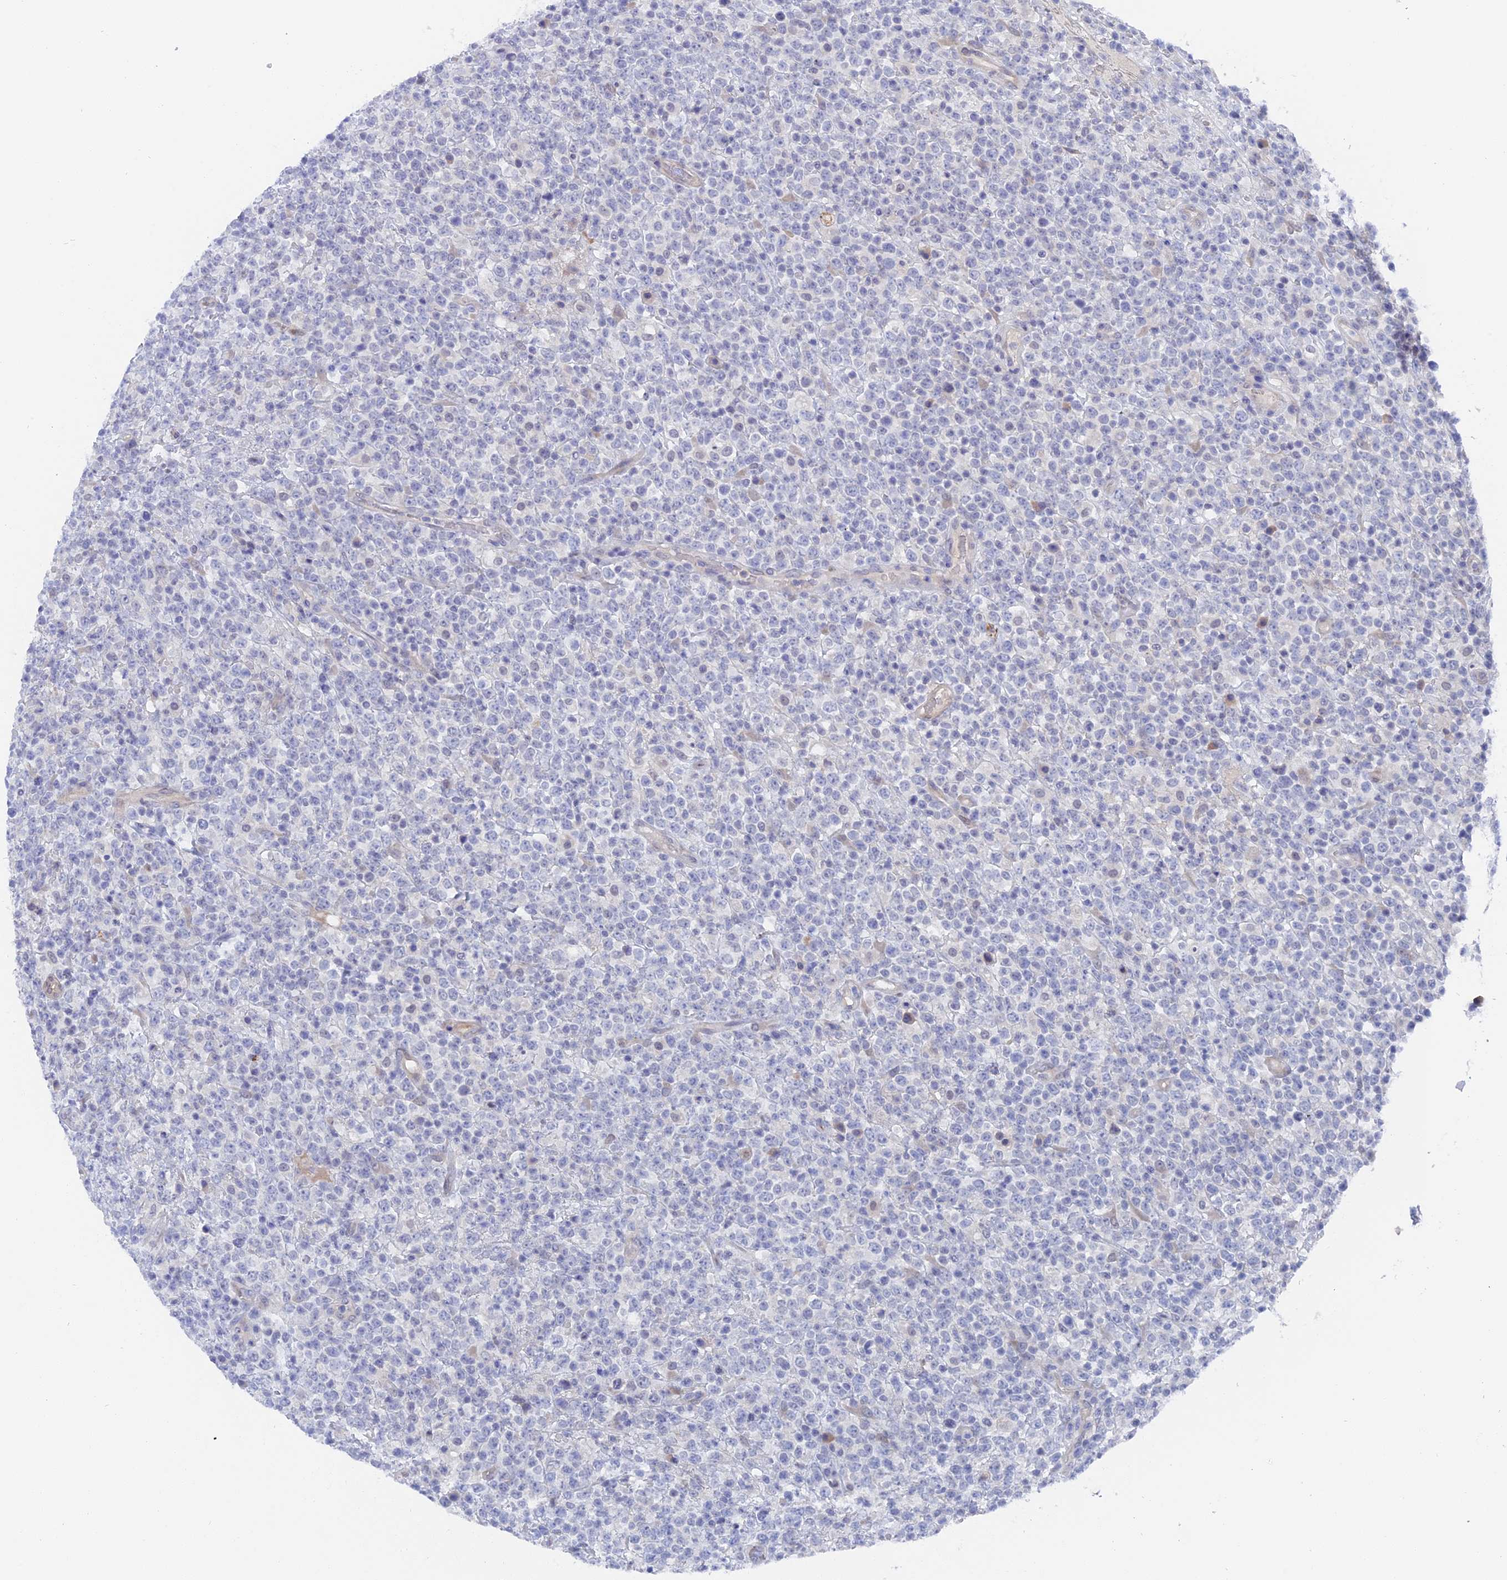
{"staining": {"intensity": "negative", "quantity": "none", "location": "none"}, "tissue": "lymphoma", "cell_type": "Tumor cells", "image_type": "cancer", "snomed": [{"axis": "morphology", "description": "Malignant lymphoma, non-Hodgkin's type, High grade"}, {"axis": "topography", "description": "Colon"}], "caption": "Tumor cells are negative for brown protein staining in high-grade malignant lymphoma, non-Hodgkin's type.", "gene": "DACT3", "patient": {"sex": "female", "age": 53}}